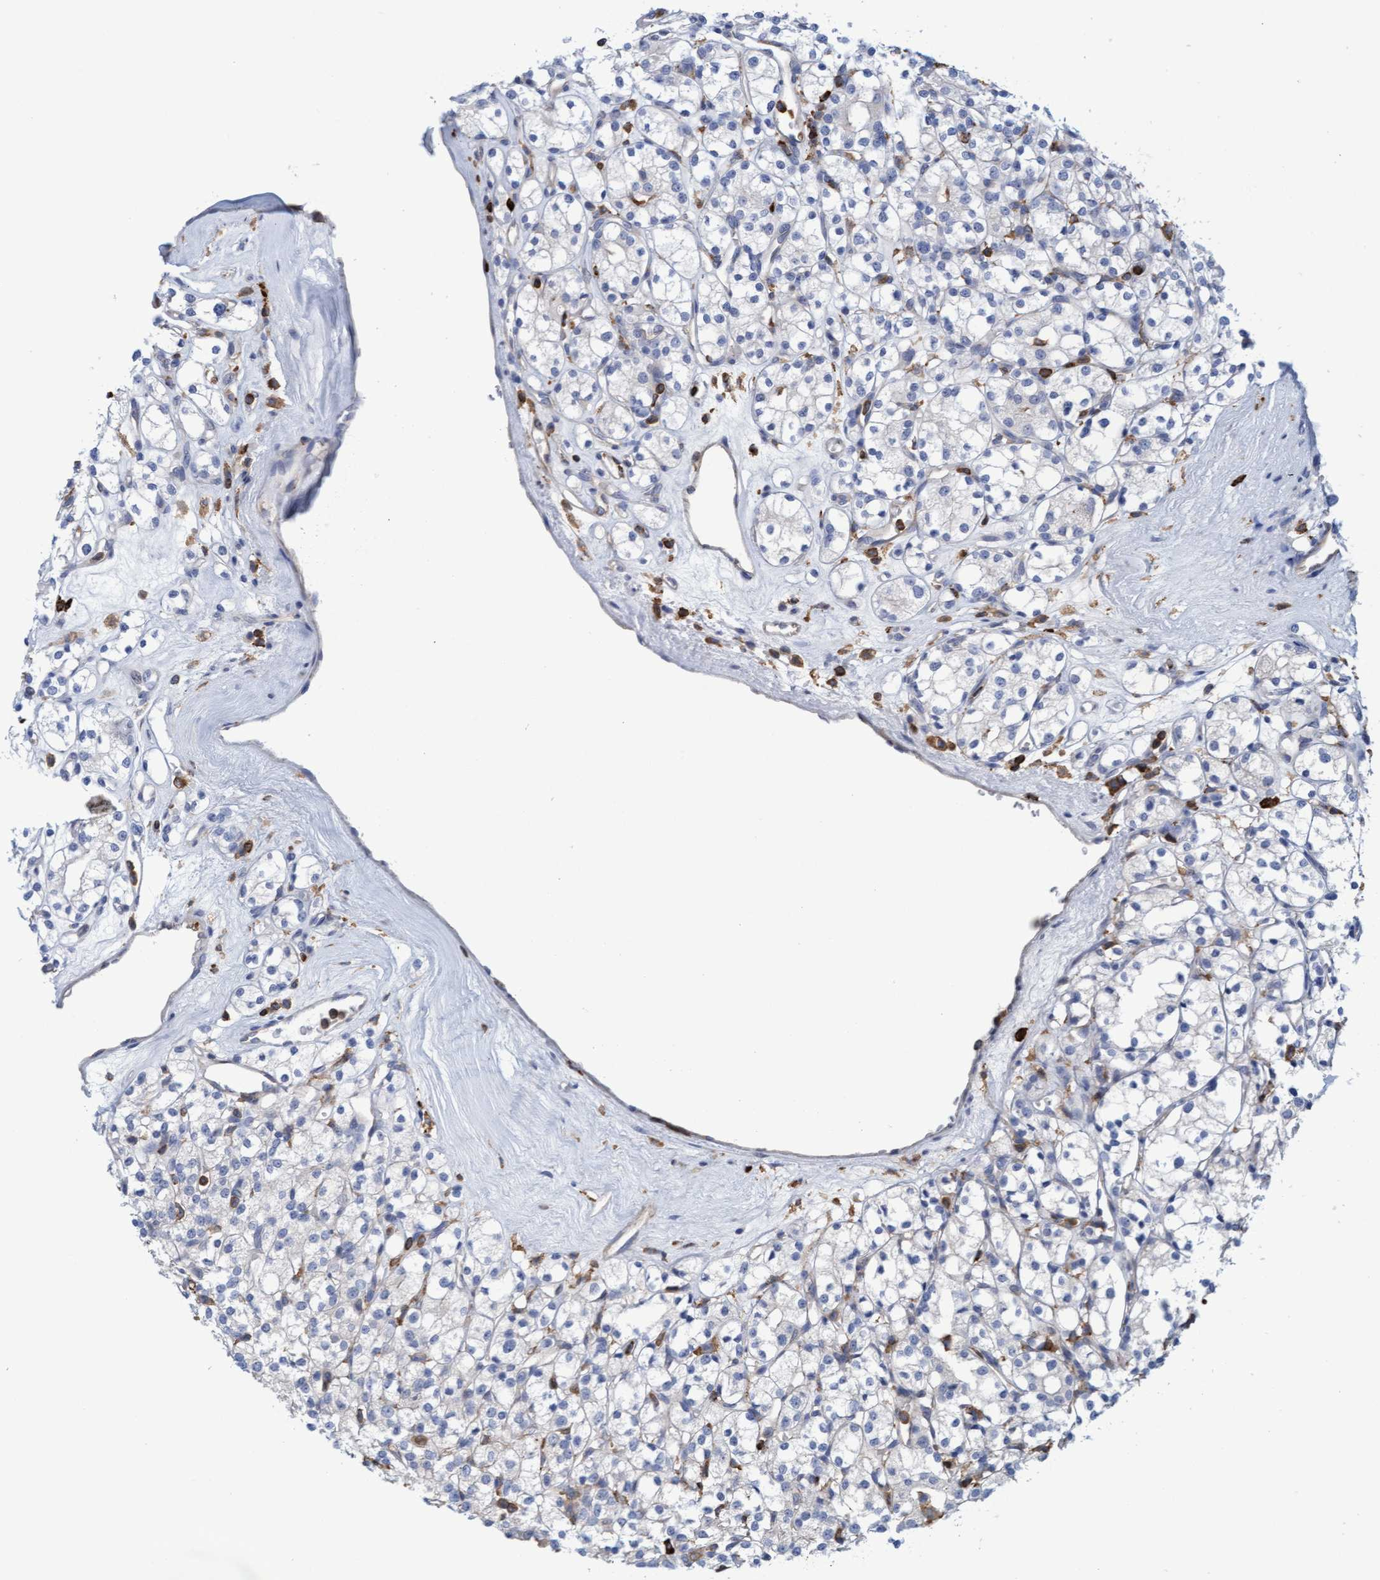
{"staining": {"intensity": "negative", "quantity": "none", "location": "none"}, "tissue": "renal cancer", "cell_type": "Tumor cells", "image_type": "cancer", "snomed": [{"axis": "morphology", "description": "Adenocarcinoma, NOS"}, {"axis": "topography", "description": "Kidney"}], "caption": "This image is of renal adenocarcinoma stained with immunohistochemistry (IHC) to label a protein in brown with the nuclei are counter-stained blue. There is no positivity in tumor cells.", "gene": "FNBP1", "patient": {"sex": "male", "age": 77}}